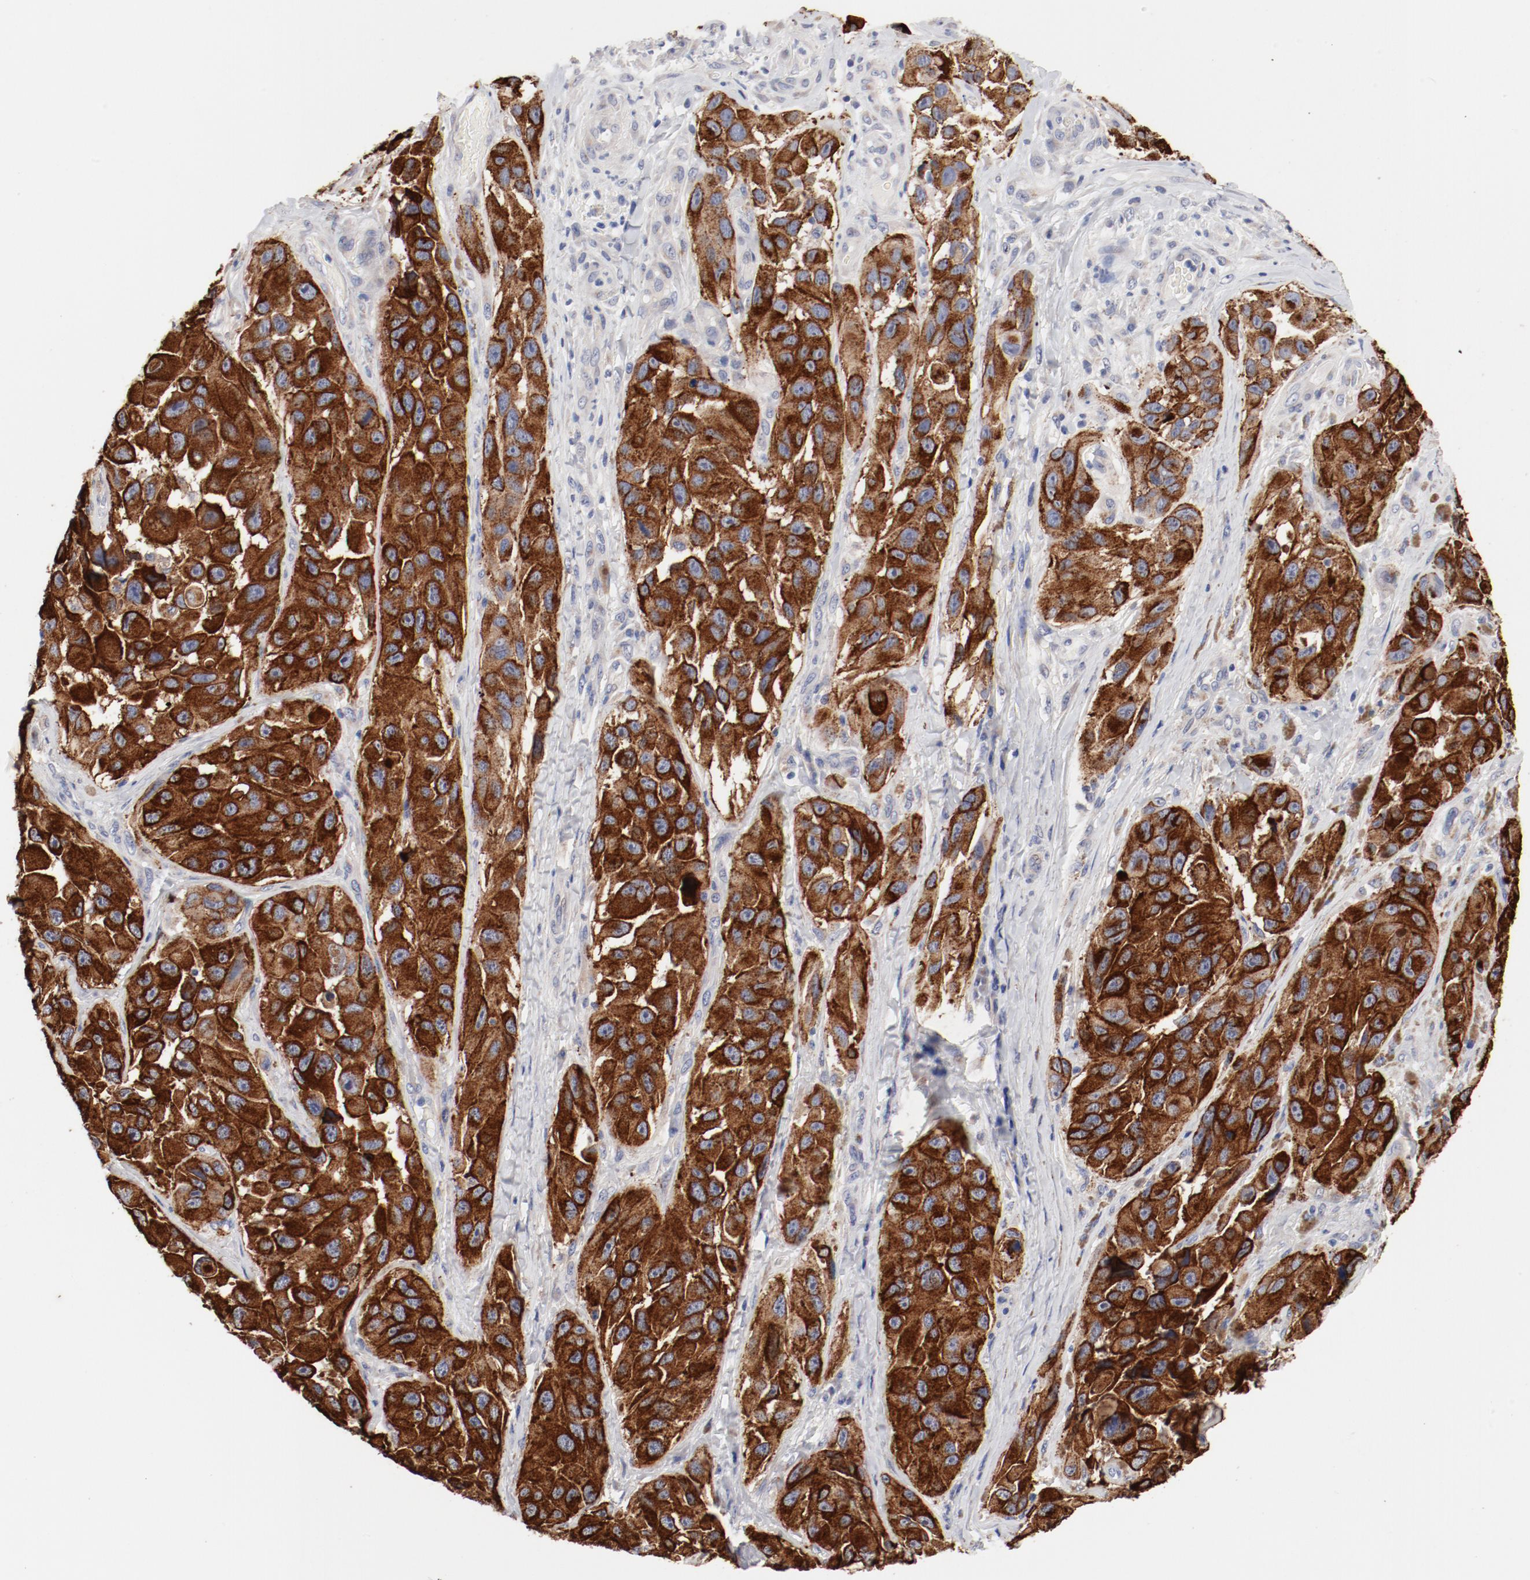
{"staining": {"intensity": "strong", "quantity": ">75%", "location": "cytoplasmic/membranous"}, "tissue": "melanoma", "cell_type": "Tumor cells", "image_type": "cancer", "snomed": [{"axis": "morphology", "description": "Malignant melanoma, NOS"}, {"axis": "topography", "description": "Skin"}], "caption": "Immunohistochemistry (IHC) image of neoplastic tissue: human malignant melanoma stained using immunohistochemistry displays high levels of strong protein expression localized specifically in the cytoplasmic/membranous of tumor cells, appearing as a cytoplasmic/membranous brown color.", "gene": "GPR143", "patient": {"sex": "female", "age": 73}}